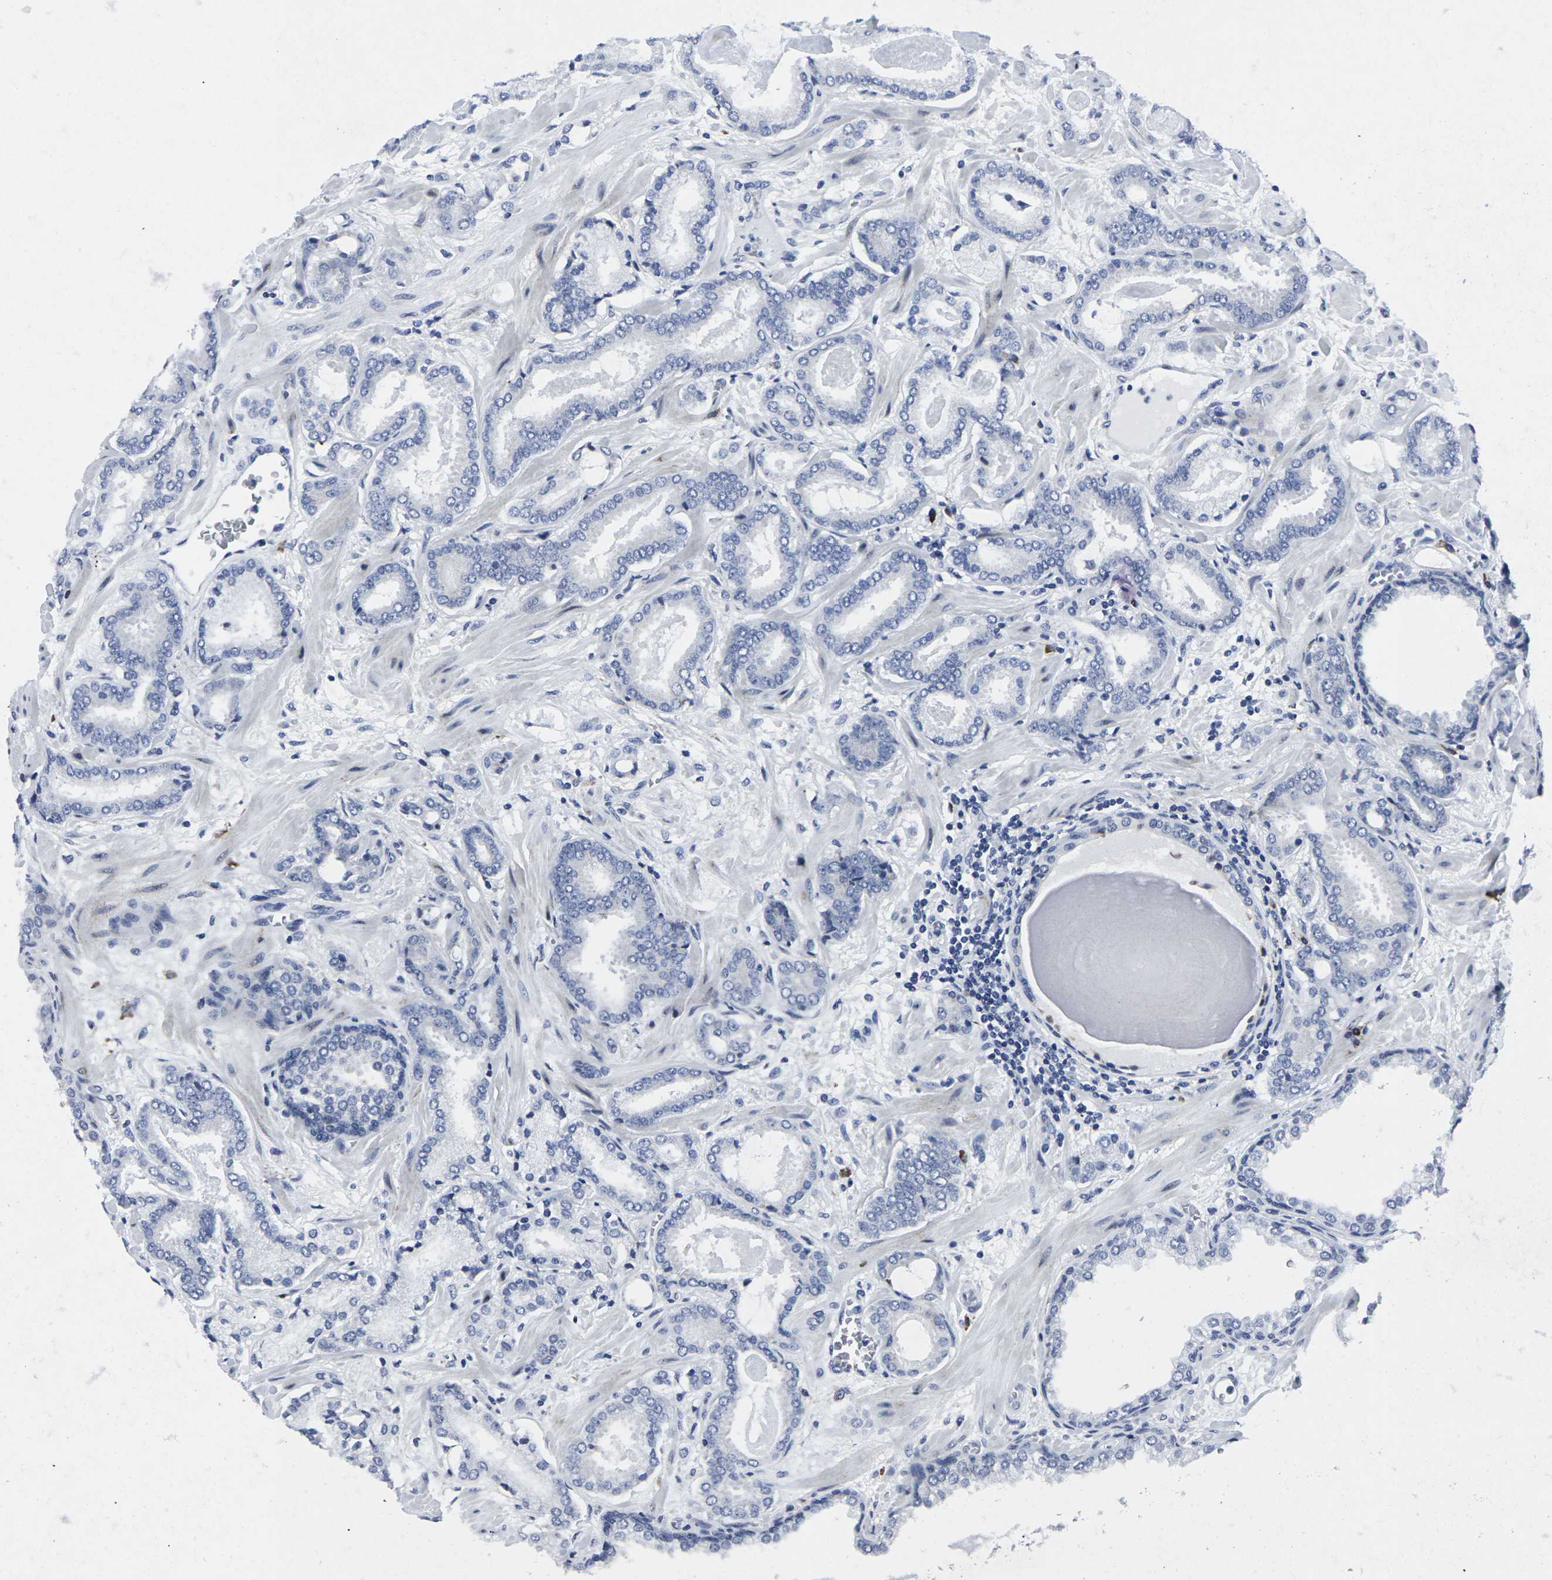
{"staining": {"intensity": "negative", "quantity": "none", "location": "none"}, "tissue": "prostate cancer", "cell_type": "Tumor cells", "image_type": "cancer", "snomed": [{"axis": "morphology", "description": "Adenocarcinoma, Low grade"}, {"axis": "topography", "description": "Prostate"}], "caption": "Immunohistochemistry image of human low-grade adenocarcinoma (prostate) stained for a protein (brown), which exhibits no expression in tumor cells.", "gene": "RPN1", "patient": {"sex": "male", "age": 53}}